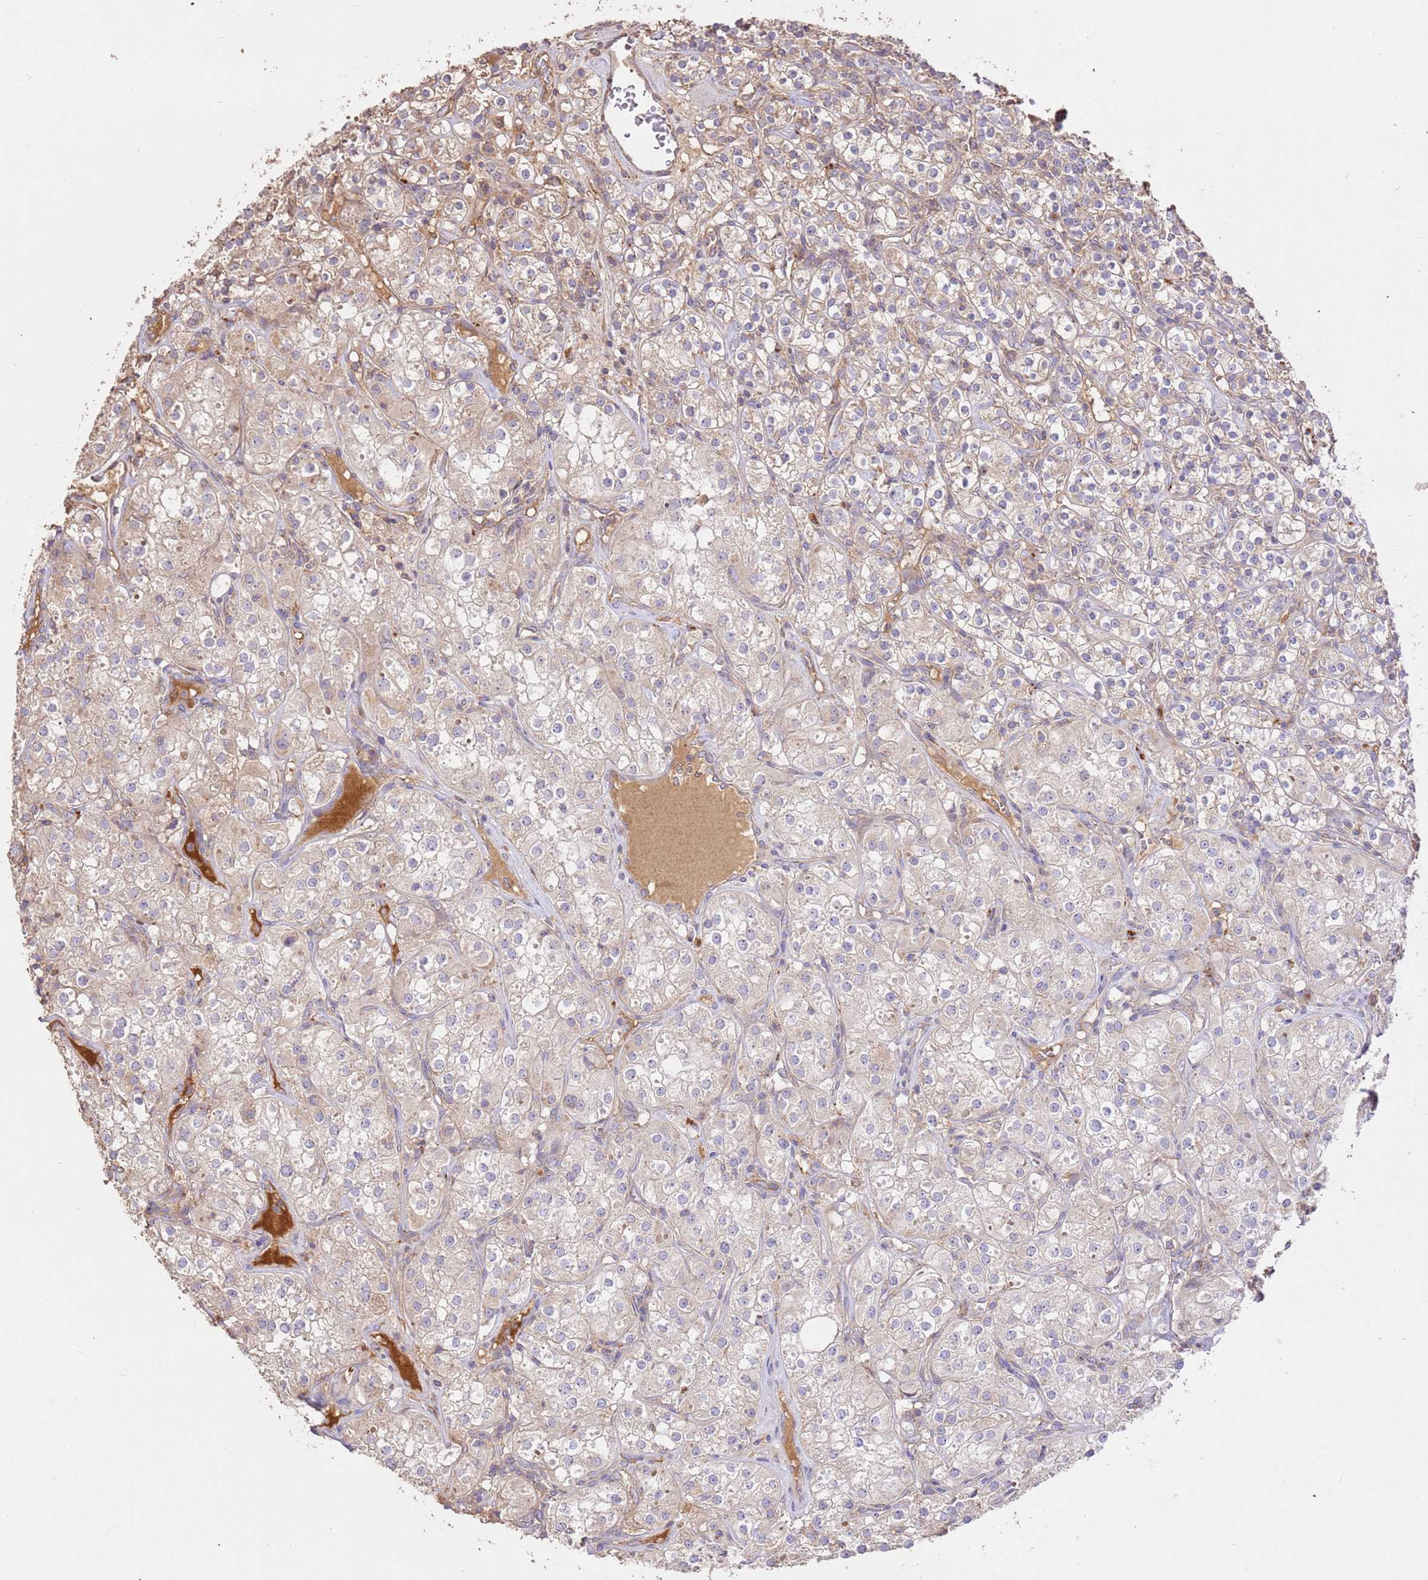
{"staining": {"intensity": "weak", "quantity": "25%-75%", "location": "cytoplasmic/membranous"}, "tissue": "renal cancer", "cell_type": "Tumor cells", "image_type": "cancer", "snomed": [{"axis": "morphology", "description": "Adenocarcinoma, NOS"}, {"axis": "topography", "description": "Kidney"}], "caption": "Adenocarcinoma (renal) tissue shows weak cytoplasmic/membranous staining in approximately 25%-75% of tumor cells, visualized by immunohistochemistry.", "gene": "CEP55", "patient": {"sex": "male", "age": 77}}